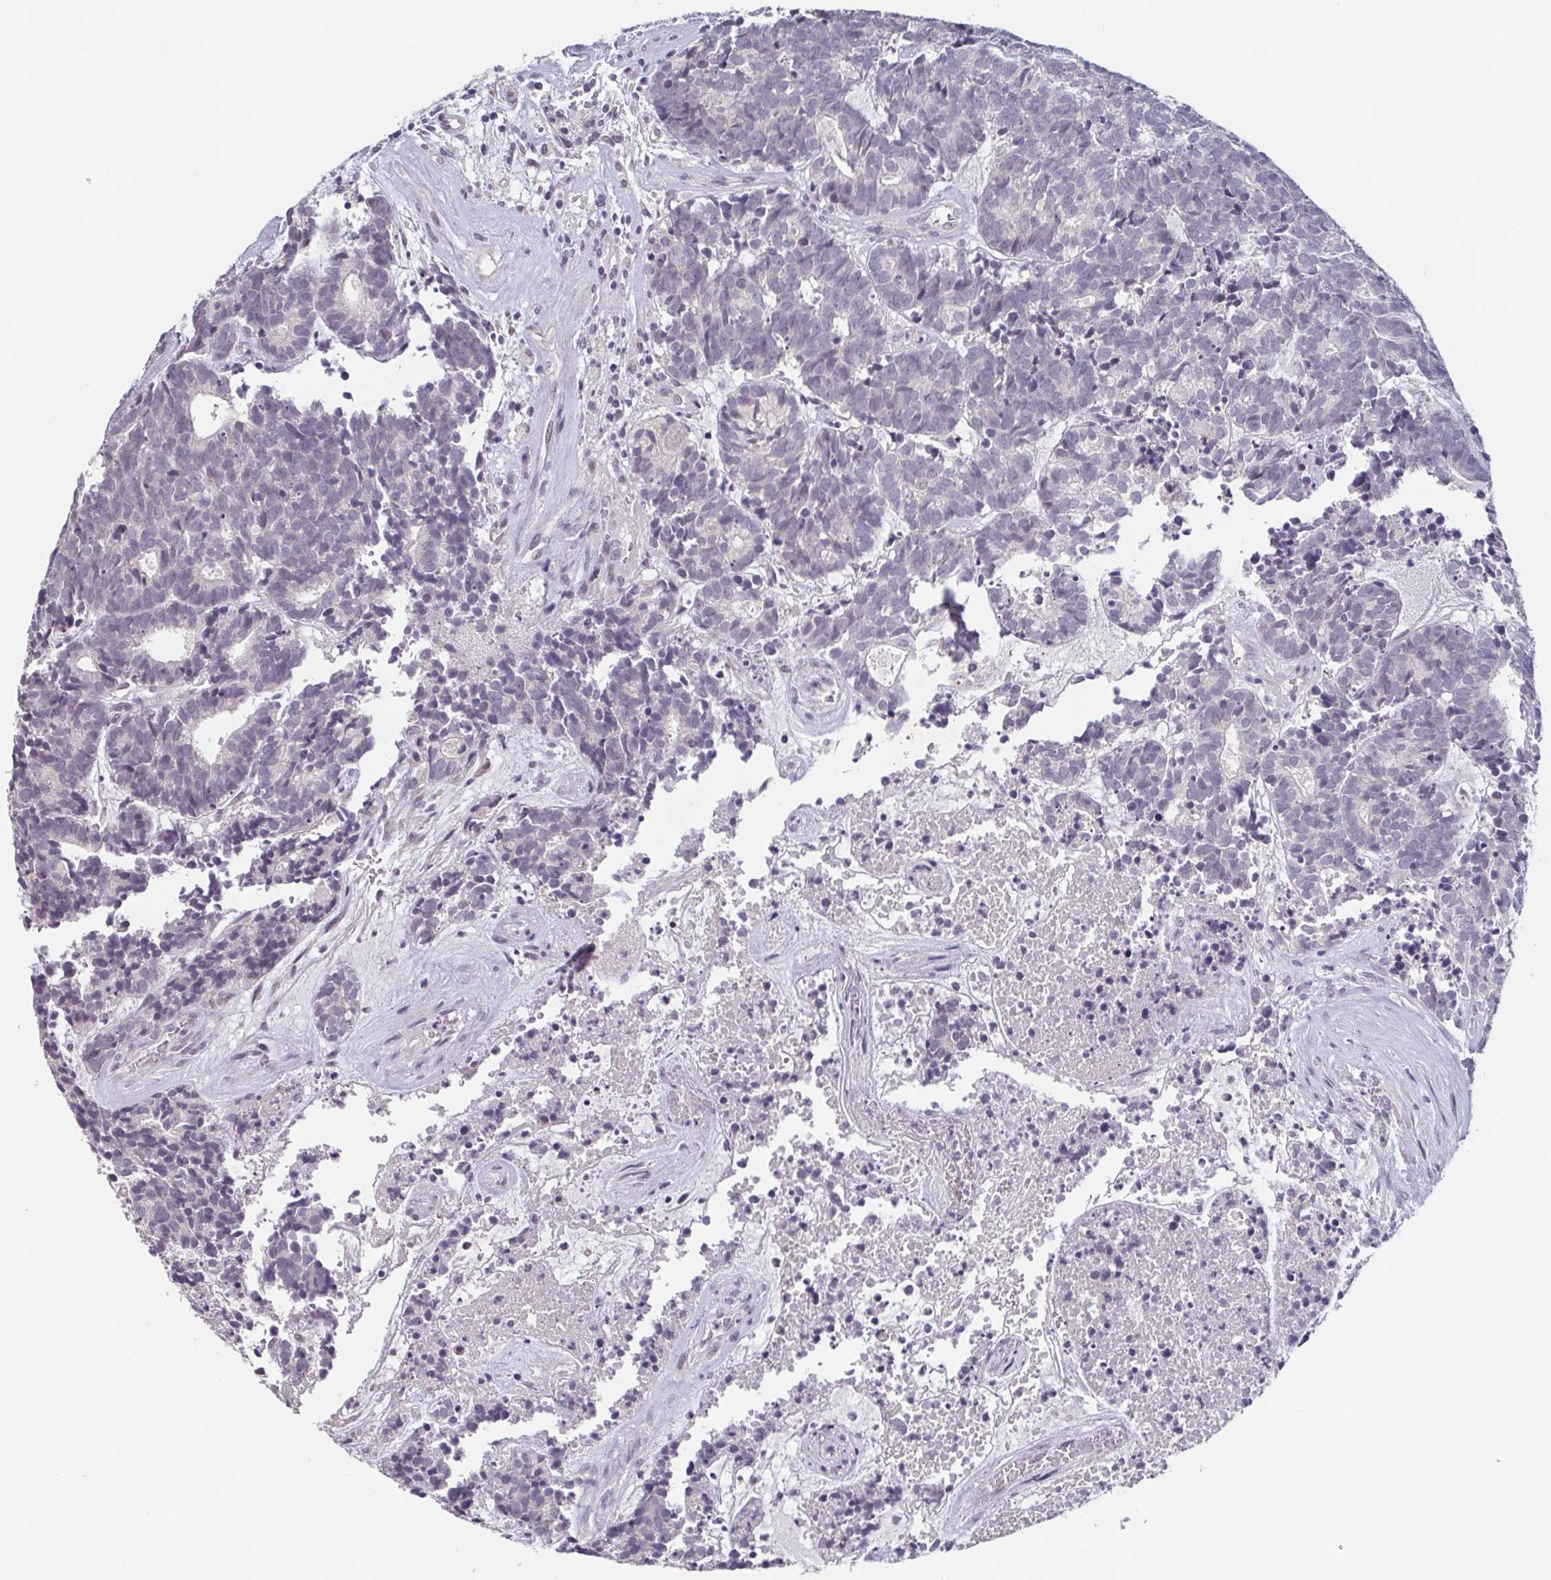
{"staining": {"intensity": "negative", "quantity": "none", "location": "none"}, "tissue": "head and neck cancer", "cell_type": "Tumor cells", "image_type": "cancer", "snomed": [{"axis": "morphology", "description": "Adenocarcinoma, NOS"}, {"axis": "topography", "description": "Head-Neck"}], "caption": "Histopathology image shows no significant protein expression in tumor cells of head and neck adenocarcinoma.", "gene": "GHRL", "patient": {"sex": "female", "age": 81}}